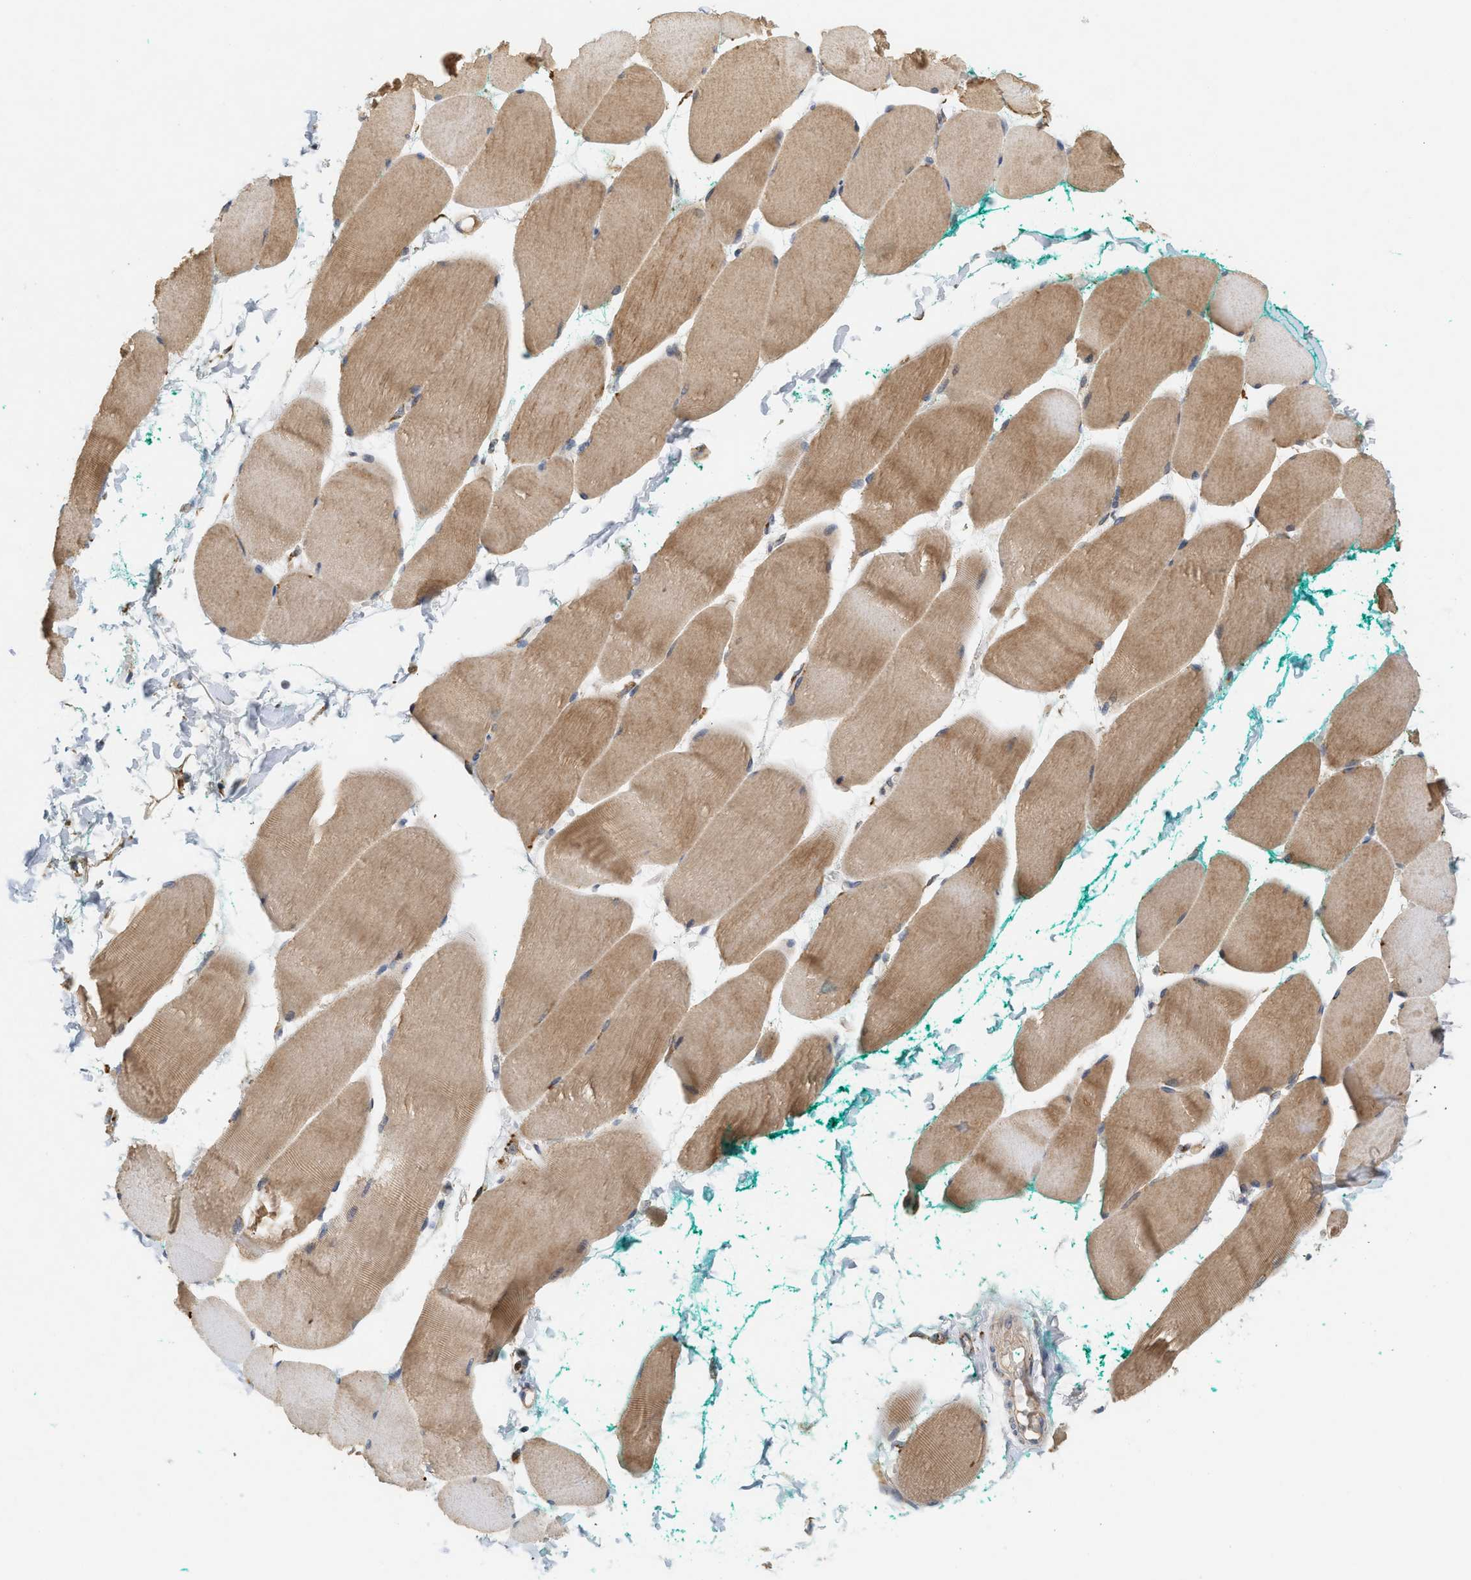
{"staining": {"intensity": "moderate", "quantity": ">75%", "location": "cytoplasmic/membranous"}, "tissue": "skeletal muscle", "cell_type": "Myocytes", "image_type": "normal", "snomed": [{"axis": "morphology", "description": "Normal tissue, NOS"}, {"axis": "morphology", "description": "Squamous cell carcinoma, NOS"}, {"axis": "topography", "description": "Skeletal muscle"}], "caption": "The photomicrograph exhibits a brown stain indicating the presence of a protein in the cytoplasmic/membranous of myocytes in skeletal muscle. The staining was performed using DAB (3,3'-diaminobenzidine) to visualize the protein expression in brown, while the nuclei were stained in blue with hematoxylin (Magnification: 20x).", "gene": "MCU", "patient": {"sex": "male", "age": 51}}